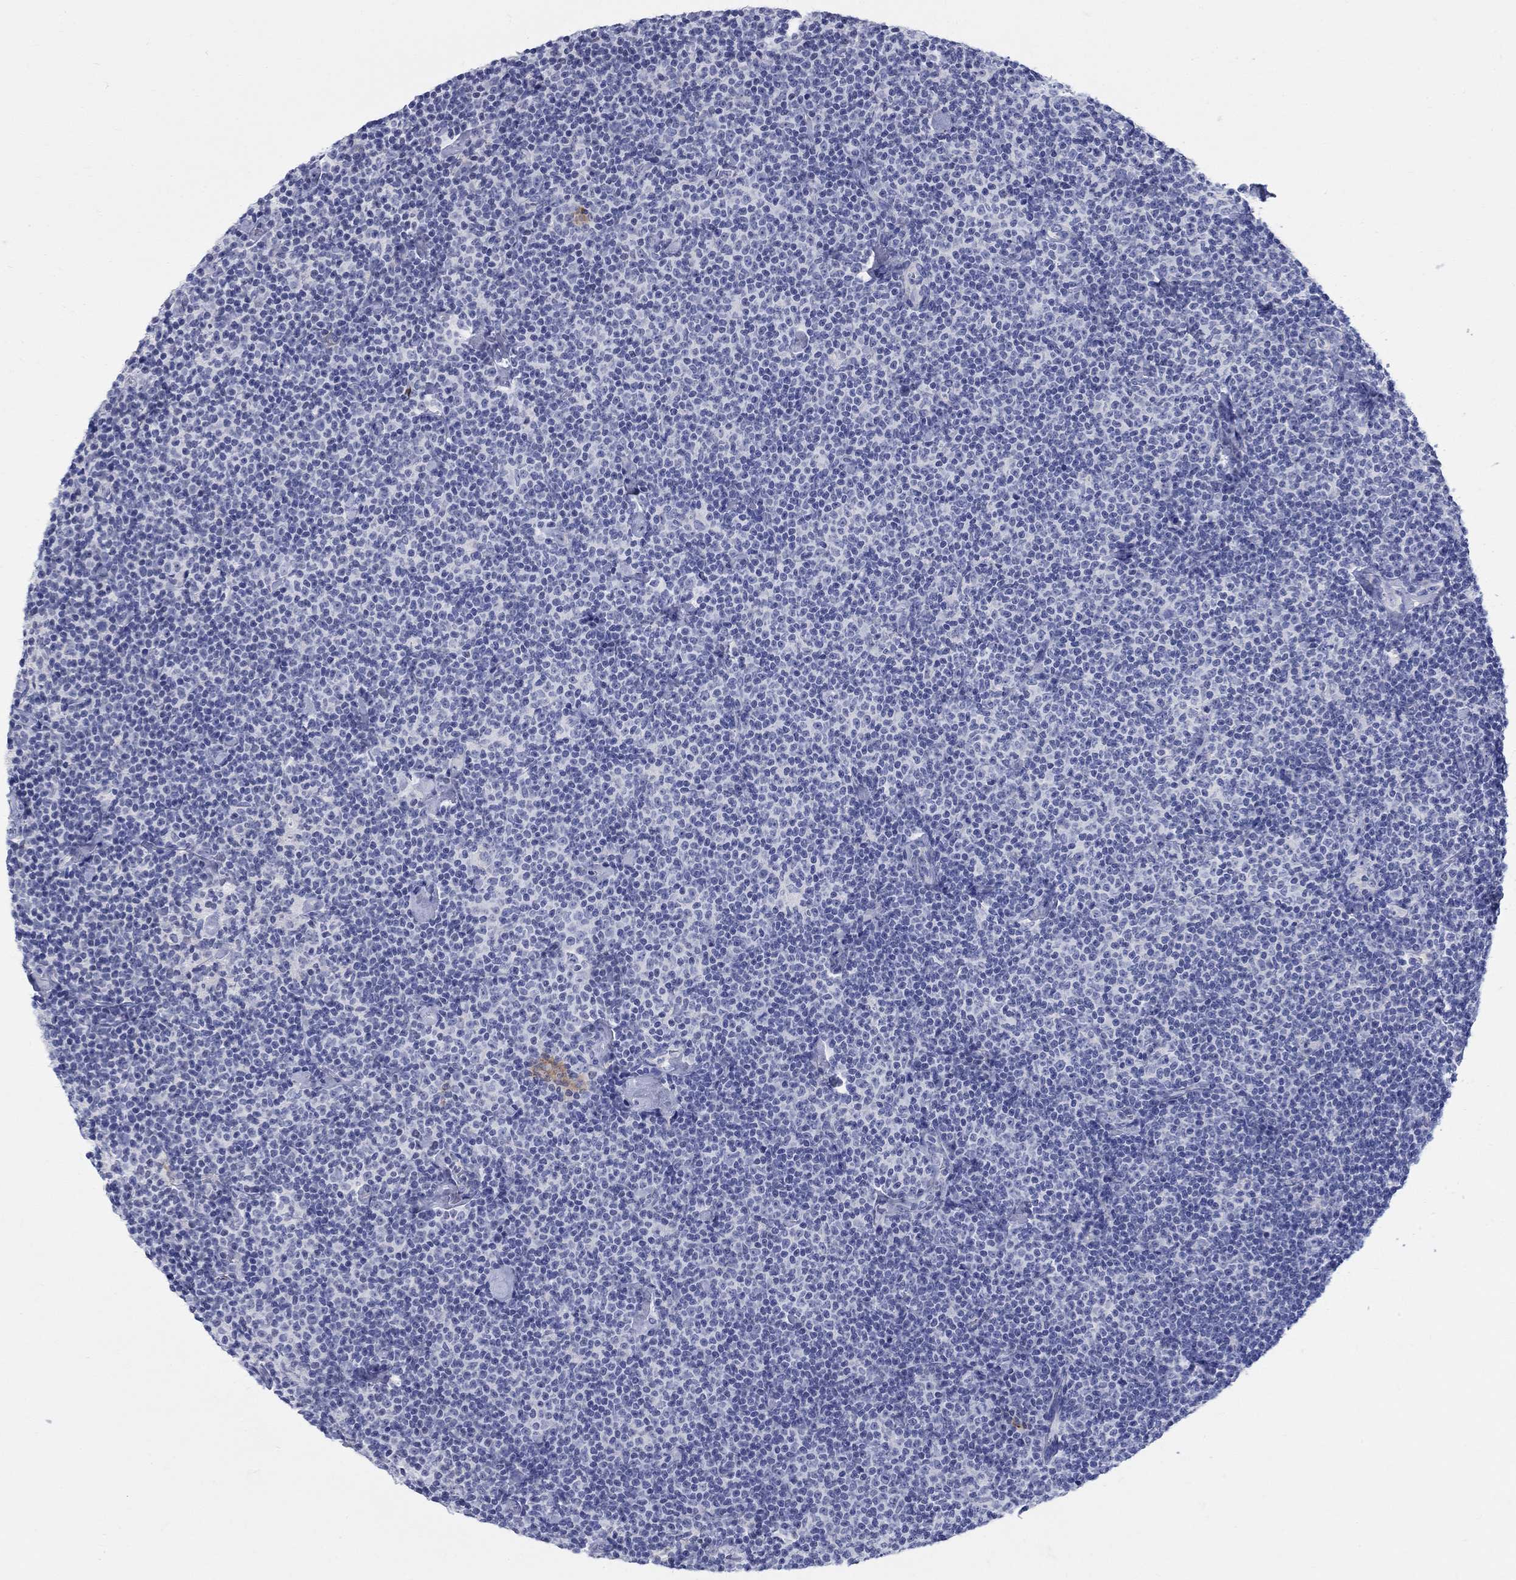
{"staining": {"intensity": "negative", "quantity": "none", "location": "none"}, "tissue": "lymphoma", "cell_type": "Tumor cells", "image_type": "cancer", "snomed": [{"axis": "morphology", "description": "Malignant lymphoma, non-Hodgkin's type, Low grade"}, {"axis": "topography", "description": "Lymph node"}], "caption": "Tumor cells show no significant staining in lymphoma.", "gene": "SOX2", "patient": {"sex": "male", "age": 81}}